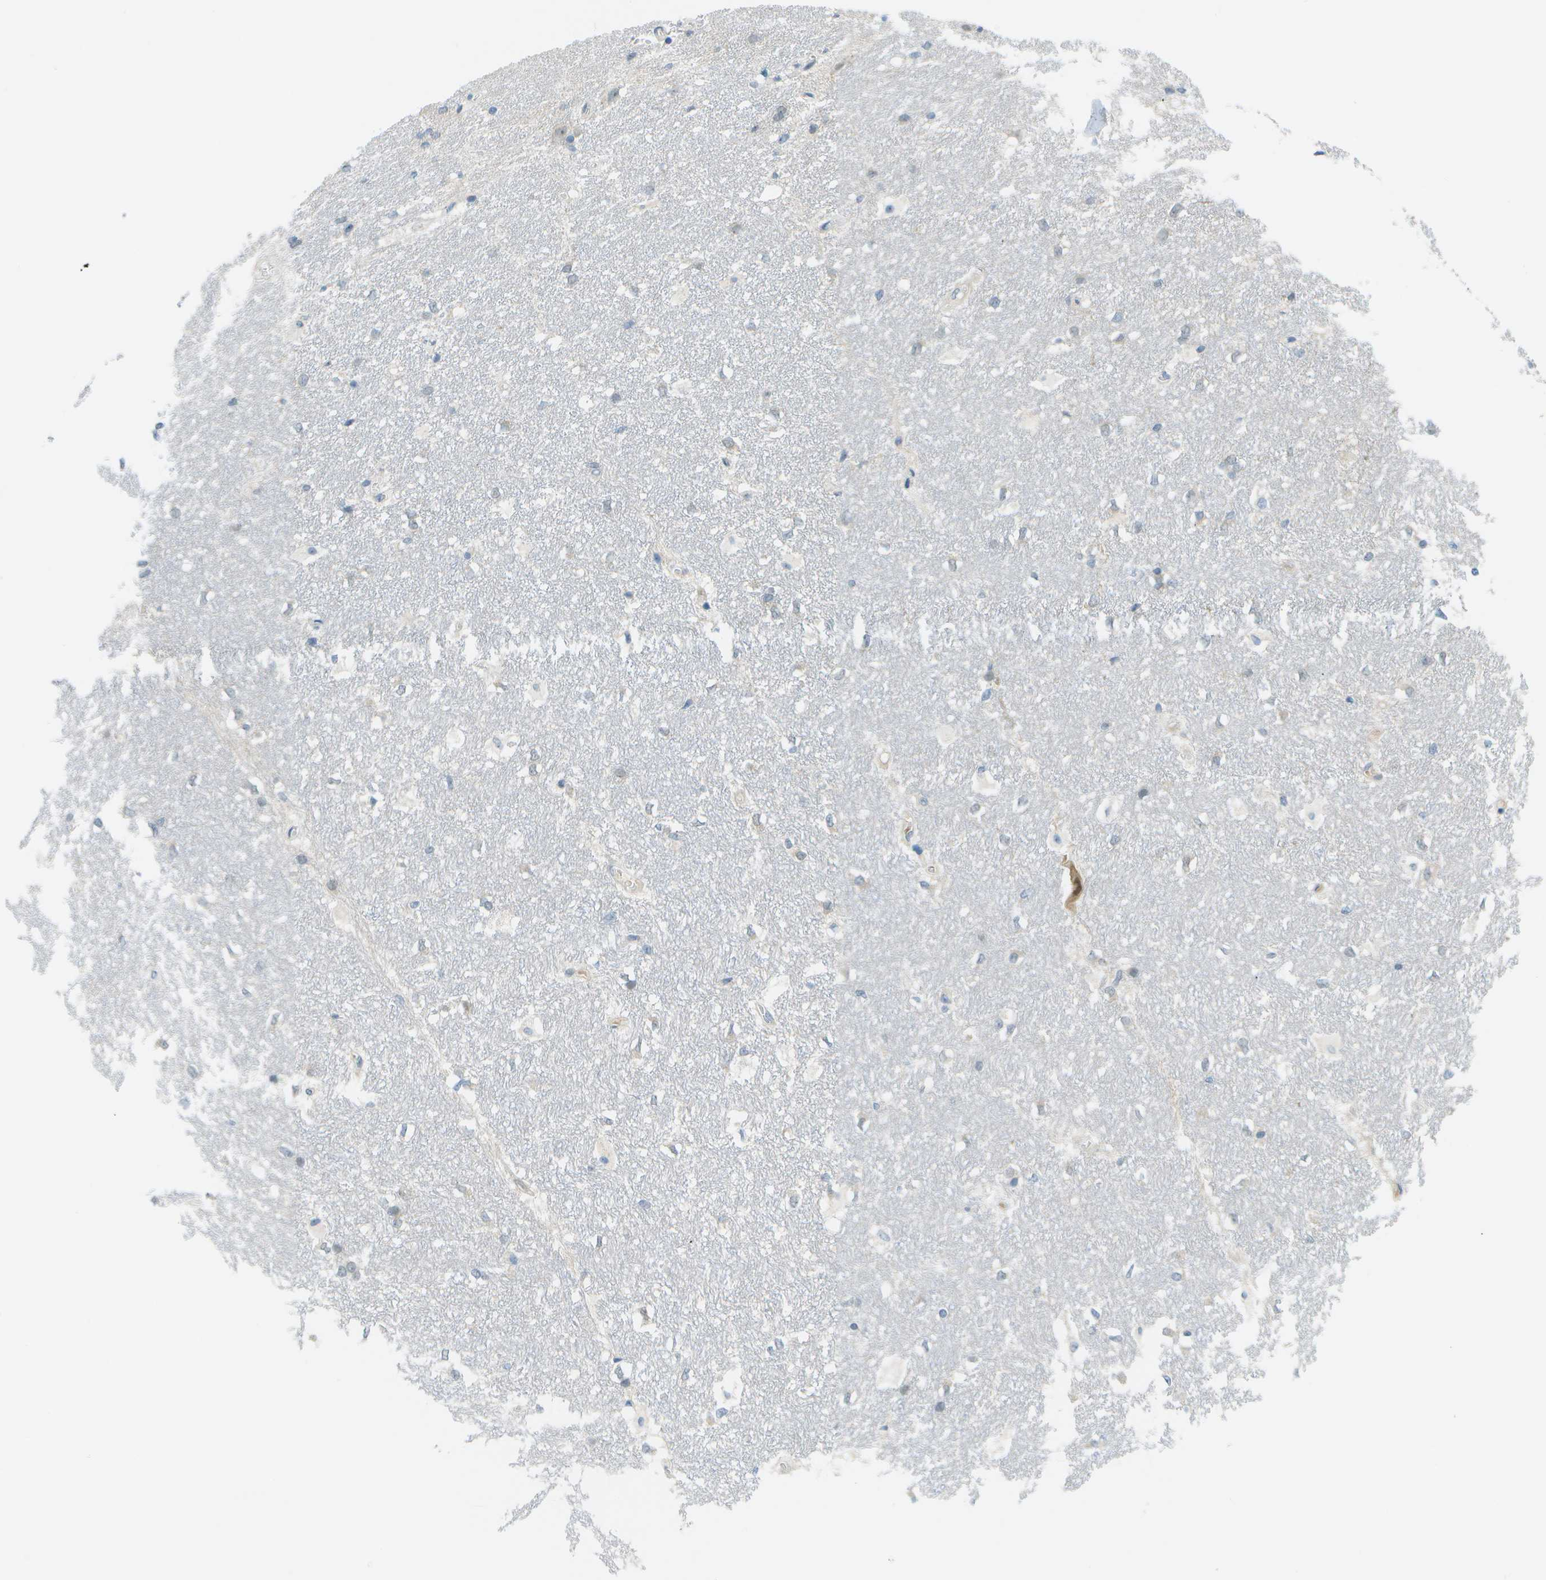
{"staining": {"intensity": "negative", "quantity": "none", "location": "none"}, "tissue": "hippocampus", "cell_type": "Glial cells", "image_type": "normal", "snomed": [{"axis": "morphology", "description": "Normal tissue, NOS"}, {"axis": "topography", "description": "Hippocampus"}], "caption": "Immunohistochemistry (IHC) histopathology image of benign hippocampus stained for a protein (brown), which exhibits no staining in glial cells.", "gene": "PITHD1", "patient": {"sex": "female", "age": 19}}